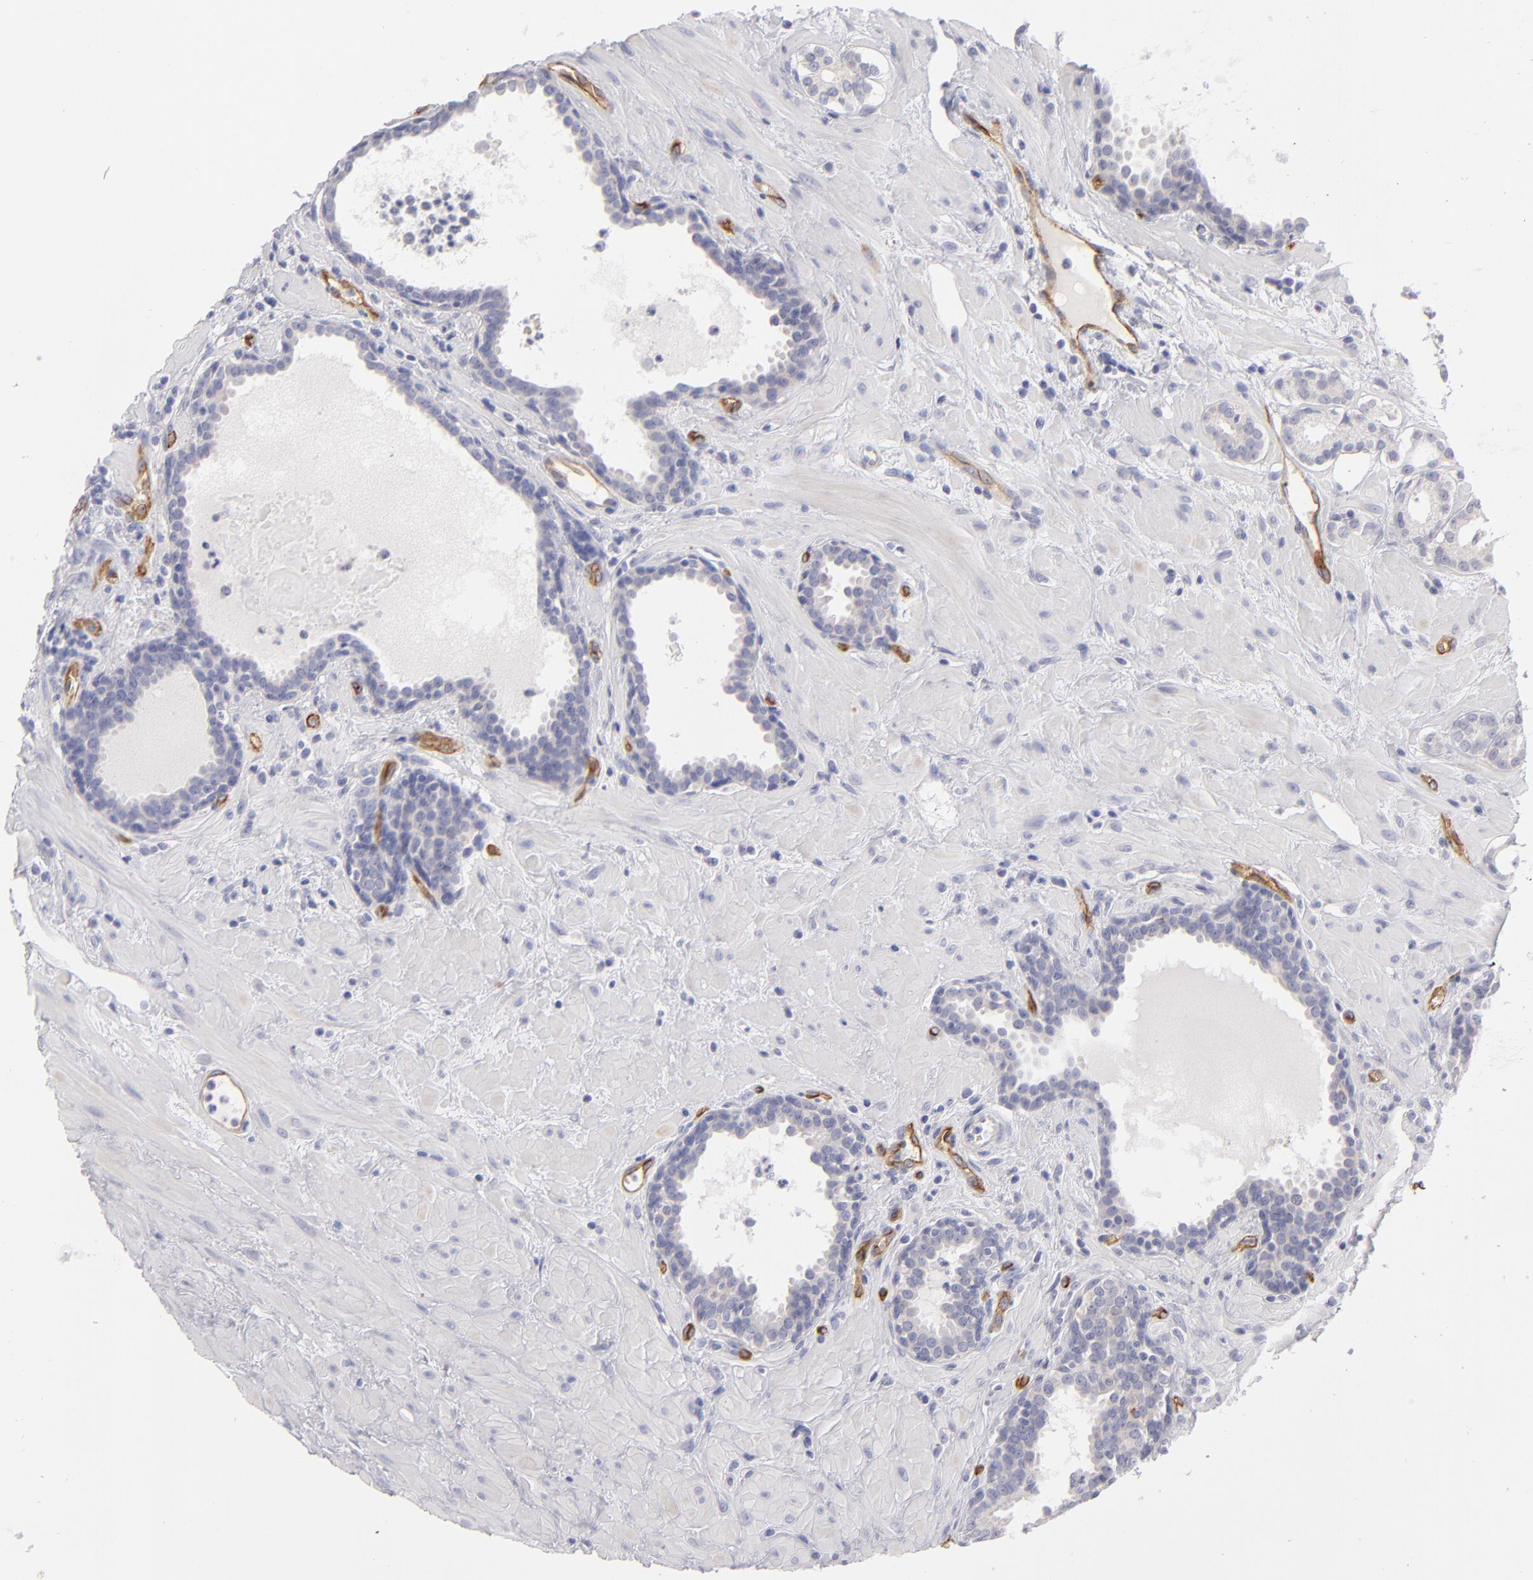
{"staining": {"intensity": "negative", "quantity": "none", "location": "none"}, "tissue": "prostate cancer", "cell_type": "Tumor cells", "image_type": "cancer", "snomed": [{"axis": "morphology", "description": "Adenocarcinoma, Low grade"}, {"axis": "topography", "description": "Prostate"}], "caption": "Protein analysis of prostate cancer reveals no significant expression in tumor cells.", "gene": "PLVAP", "patient": {"sex": "male", "age": 57}}